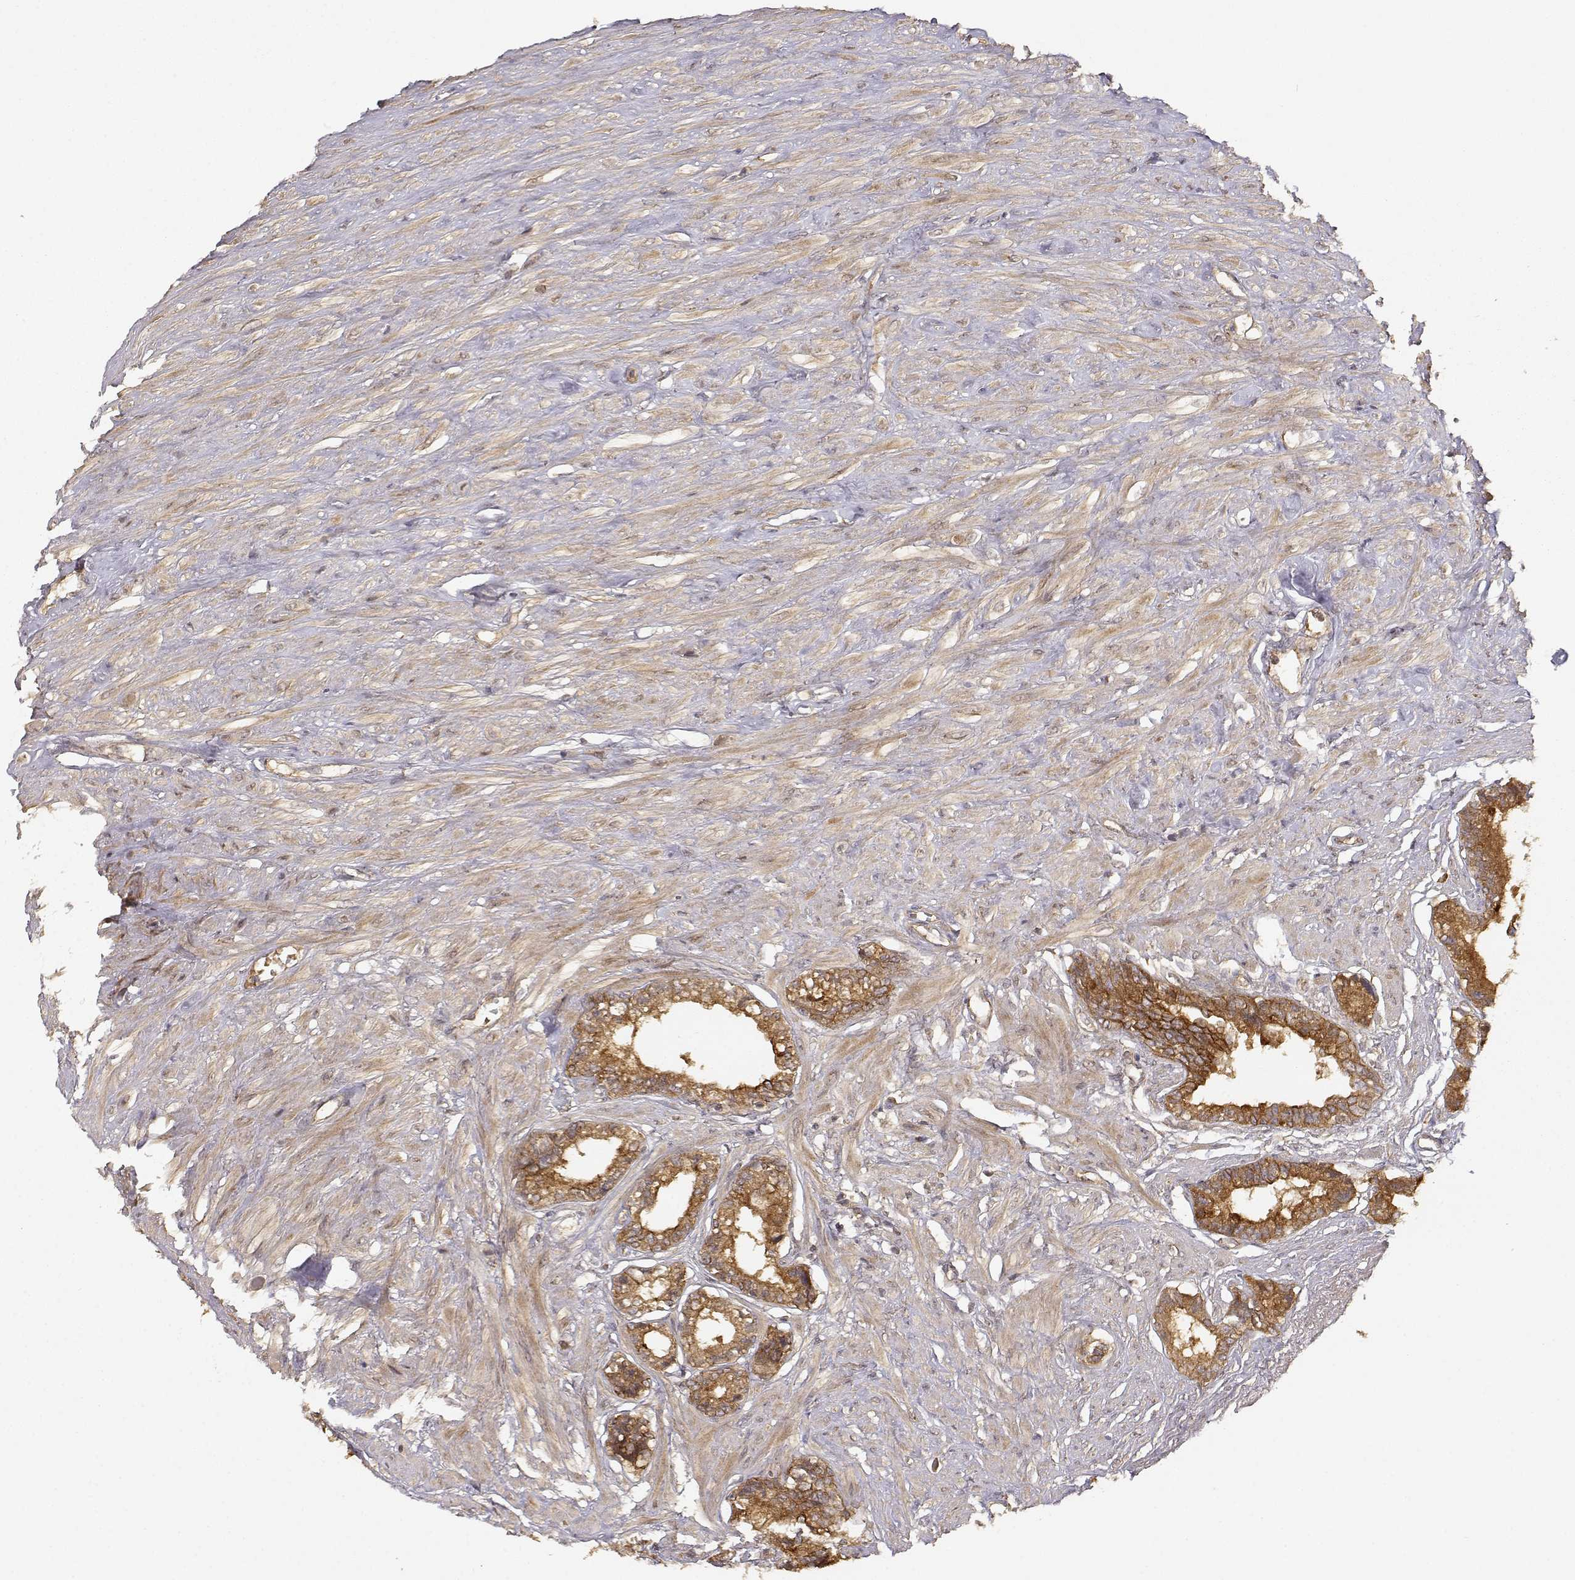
{"staining": {"intensity": "strong", "quantity": "<25%", "location": "cytoplasmic/membranous"}, "tissue": "seminal vesicle", "cell_type": "Glandular cells", "image_type": "normal", "snomed": [{"axis": "morphology", "description": "Normal tissue, NOS"}, {"axis": "morphology", "description": "Urothelial carcinoma, NOS"}, {"axis": "topography", "description": "Urinary bladder"}, {"axis": "topography", "description": "Seminal veicle"}], "caption": "Immunohistochemical staining of benign human seminal vesicle demonstrates strong cytoplasmic/membranous protein expression in about <25% of glandular cells. Using DAB (brown) and hematoxylin (blue) stains, captured at high magnification using brightfield microscopy.", "gene": "CDK5RAP2", "patient": {"sex": "male", "age": 76}}